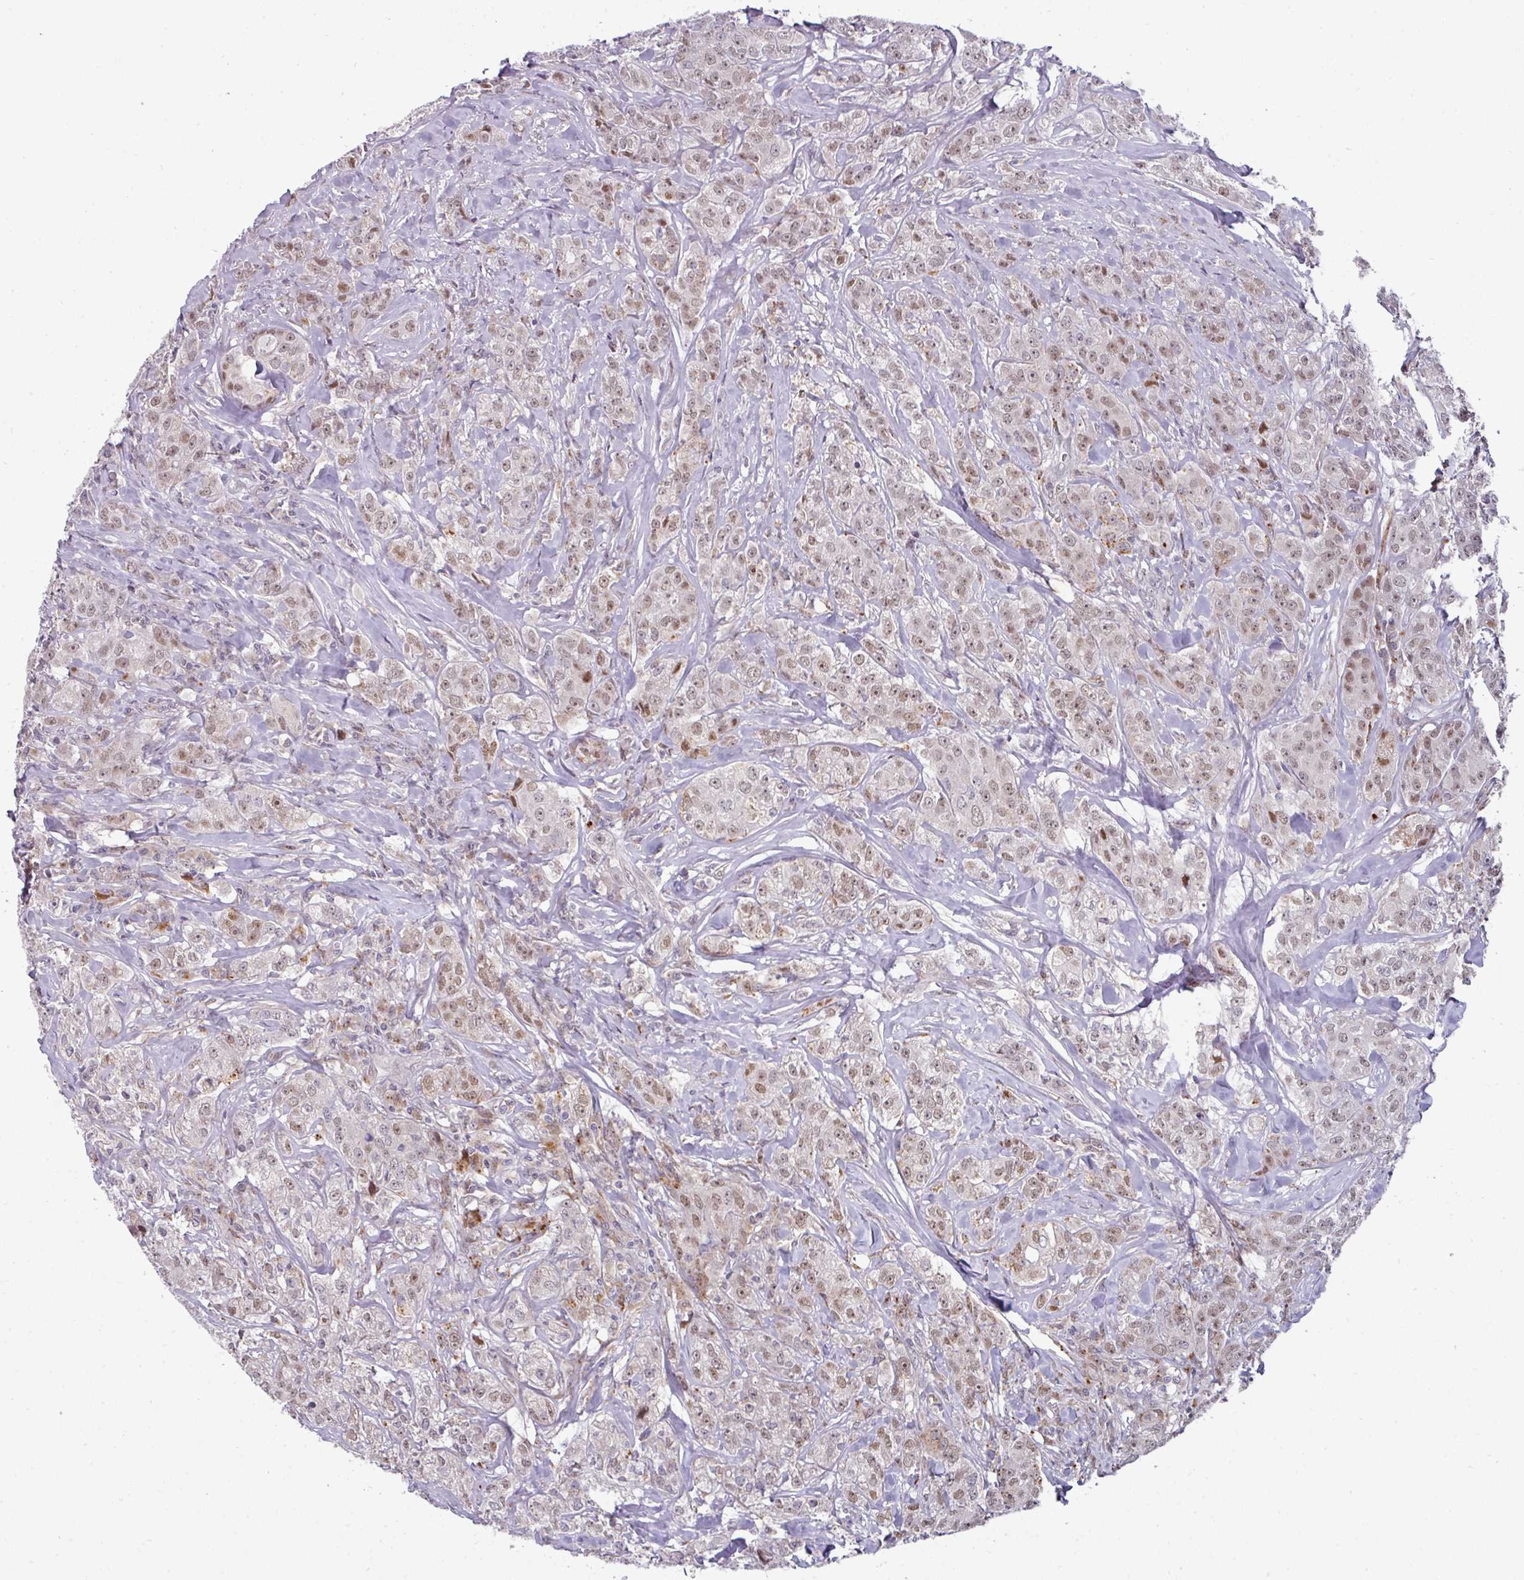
{"staining": {"intensity": "moderate", "quantity": ">75%", "location": "cytoplasmic/membranous,nuclear"}, "tissue": "breast cancer", "cell_type": "Tumor cells", "image_type": "cancer", "snomed": [{"axis": "morphology", "description": "Duct carcinoma"}, {"axis": "topography", "description": "Breast"}], "caption": "A photomicrograph of breast cancer stained for a protein reveals moderate cytoplasmic/membranous and nuclear brown staining in tumor cells. The staining was performed using DAB (3,3'-diaminobenzidine) to visualize the protein expression in brown, while the nuclei were stained in blue with hematoxylin (Magnification: 20x).", "gene": "SWSAP1", "patient": {"sex": "female", "age": 43}}